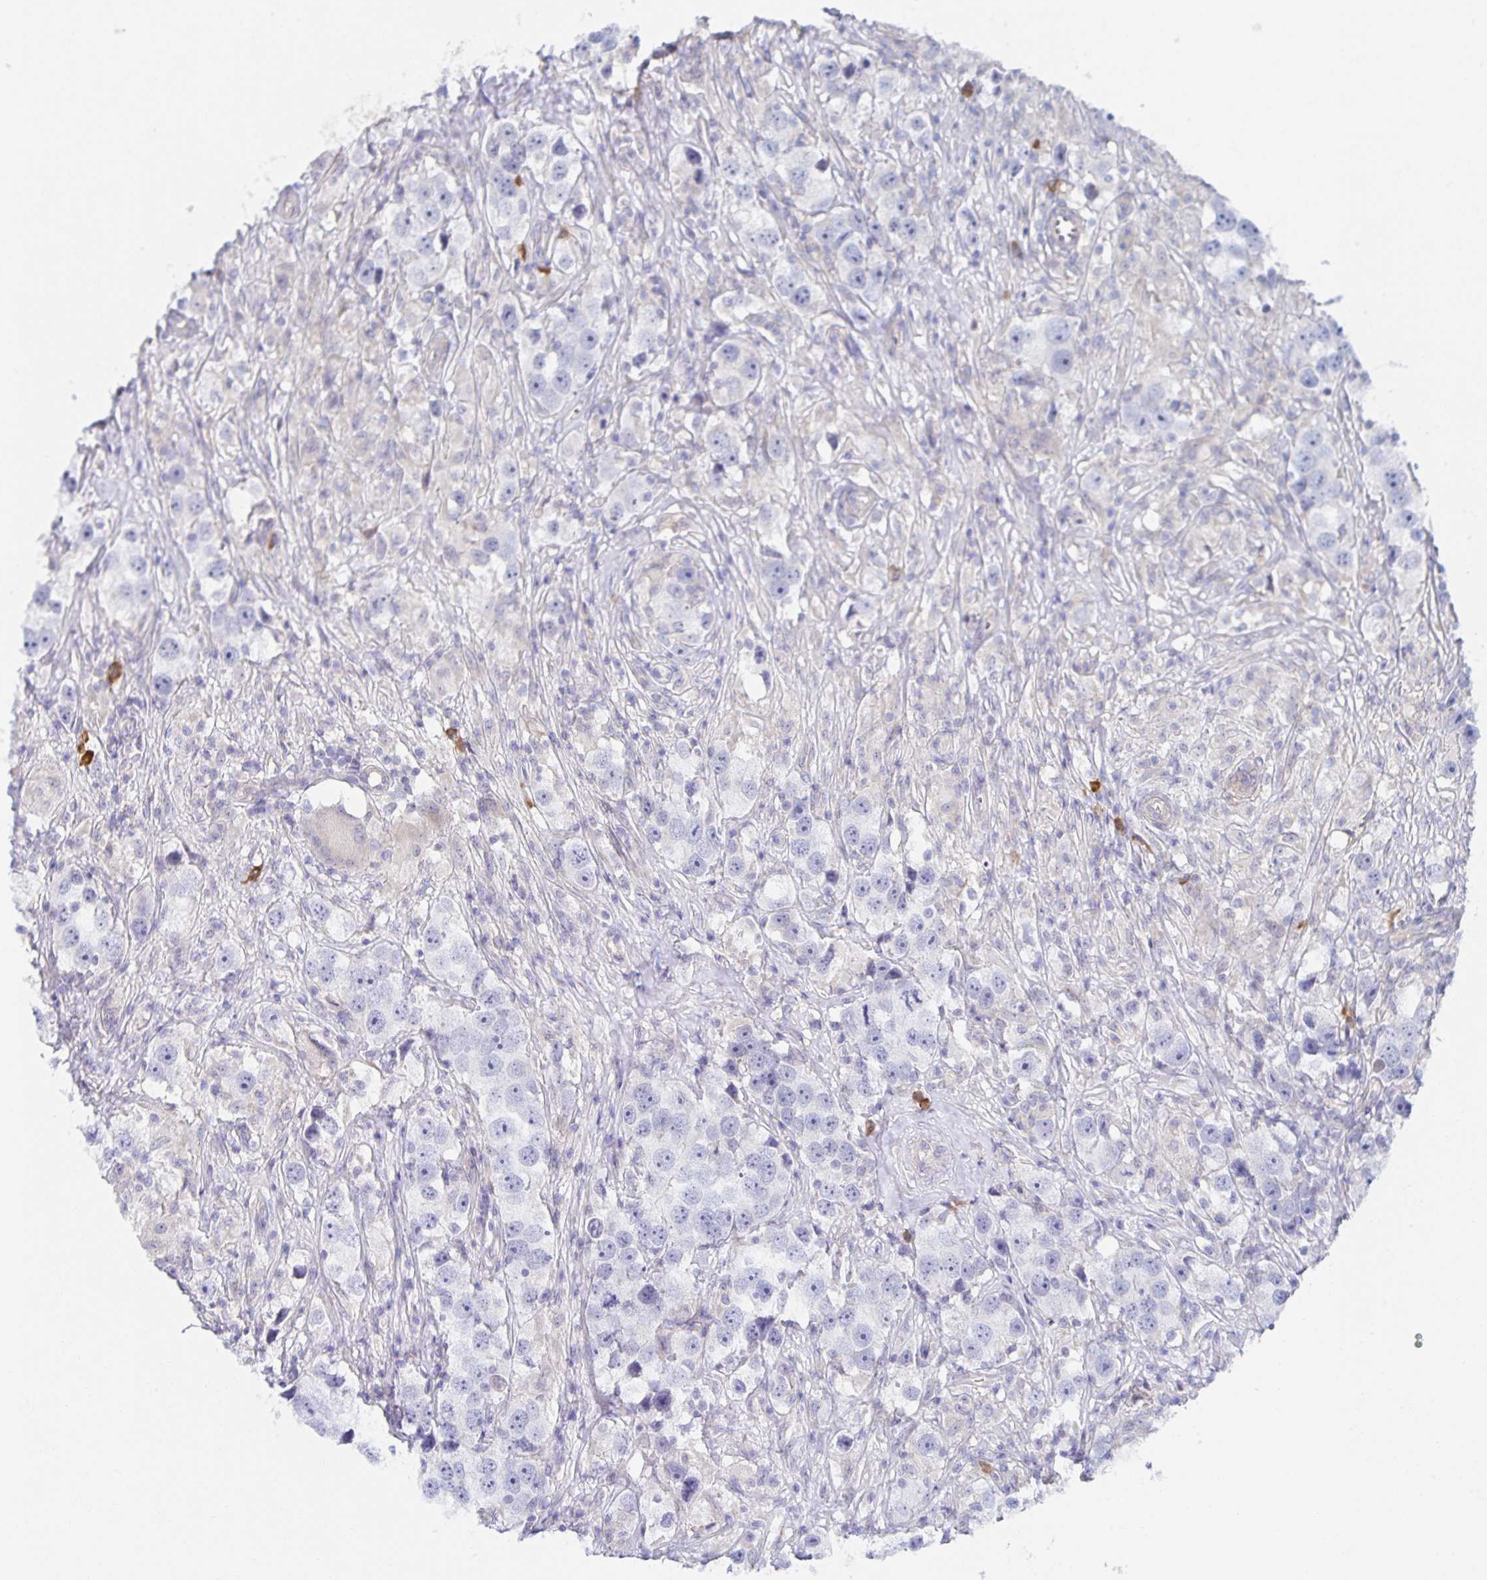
{"staining": {"intensity": "negative", "quantity": "none", "location": "none"}, "tissue": "testis cancer", "cell_type": "Tumor cells", "image_type": "cancer", "snomed": [{"axis": "morphology", "description": "Seminoma, NOS"}, {"axis": "topography", "description": "Testis"}], "caption": "High magnification brightfield microscopy of testis cancer (seminoma) stained with DAB (3,3'-diaminobenzidine) (brown) and counterstained with hematoxylin (blue): tumor cells show no significant expression.", "gene": "BAD", "patient": {"sex": "male", "age": 49}}